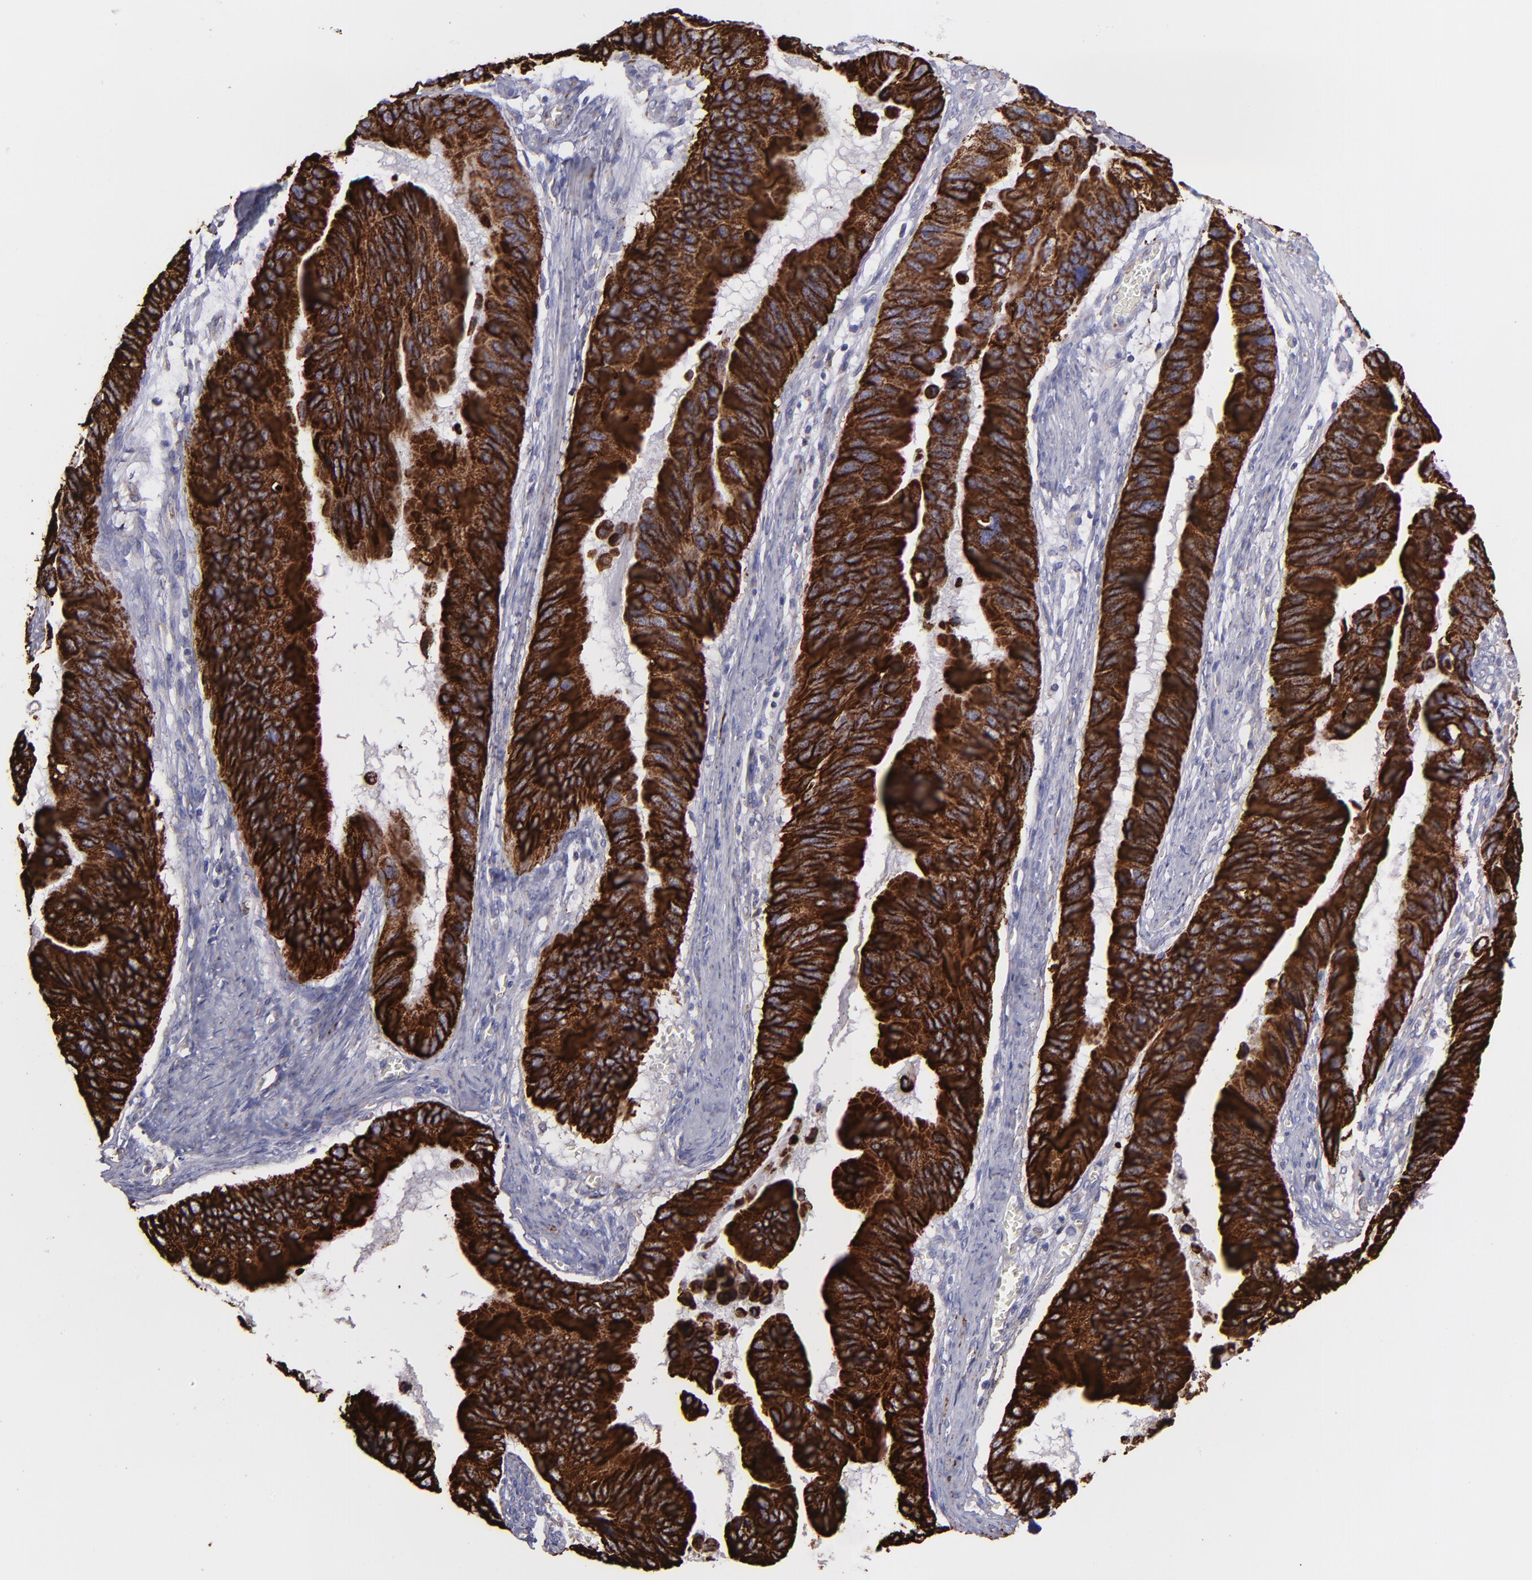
{"staining": {"intensity": "strong", "quantity": ">75%", "location": "cytoplasmic/membranous"}, "tissue": "stomach cancer", "cell_type": "Tumor cells", "image_type": "cancer", "snomed": [{"axis": "morphology", "description": "Adenocarcinoma, NOS"}, {"axis": "topography", "description": "Stomach, upper"}], "caption": "Protein analysis of adenocarcinoma (stomach) tissue reveals strong cytoplasmic/membranous positivity in about >75% of tumor cells. The protein of interest is shown in brown color, while the nuclei are stained blue.", "gene": "MAOB", "patient": {"sex": "male", "age": 80}}